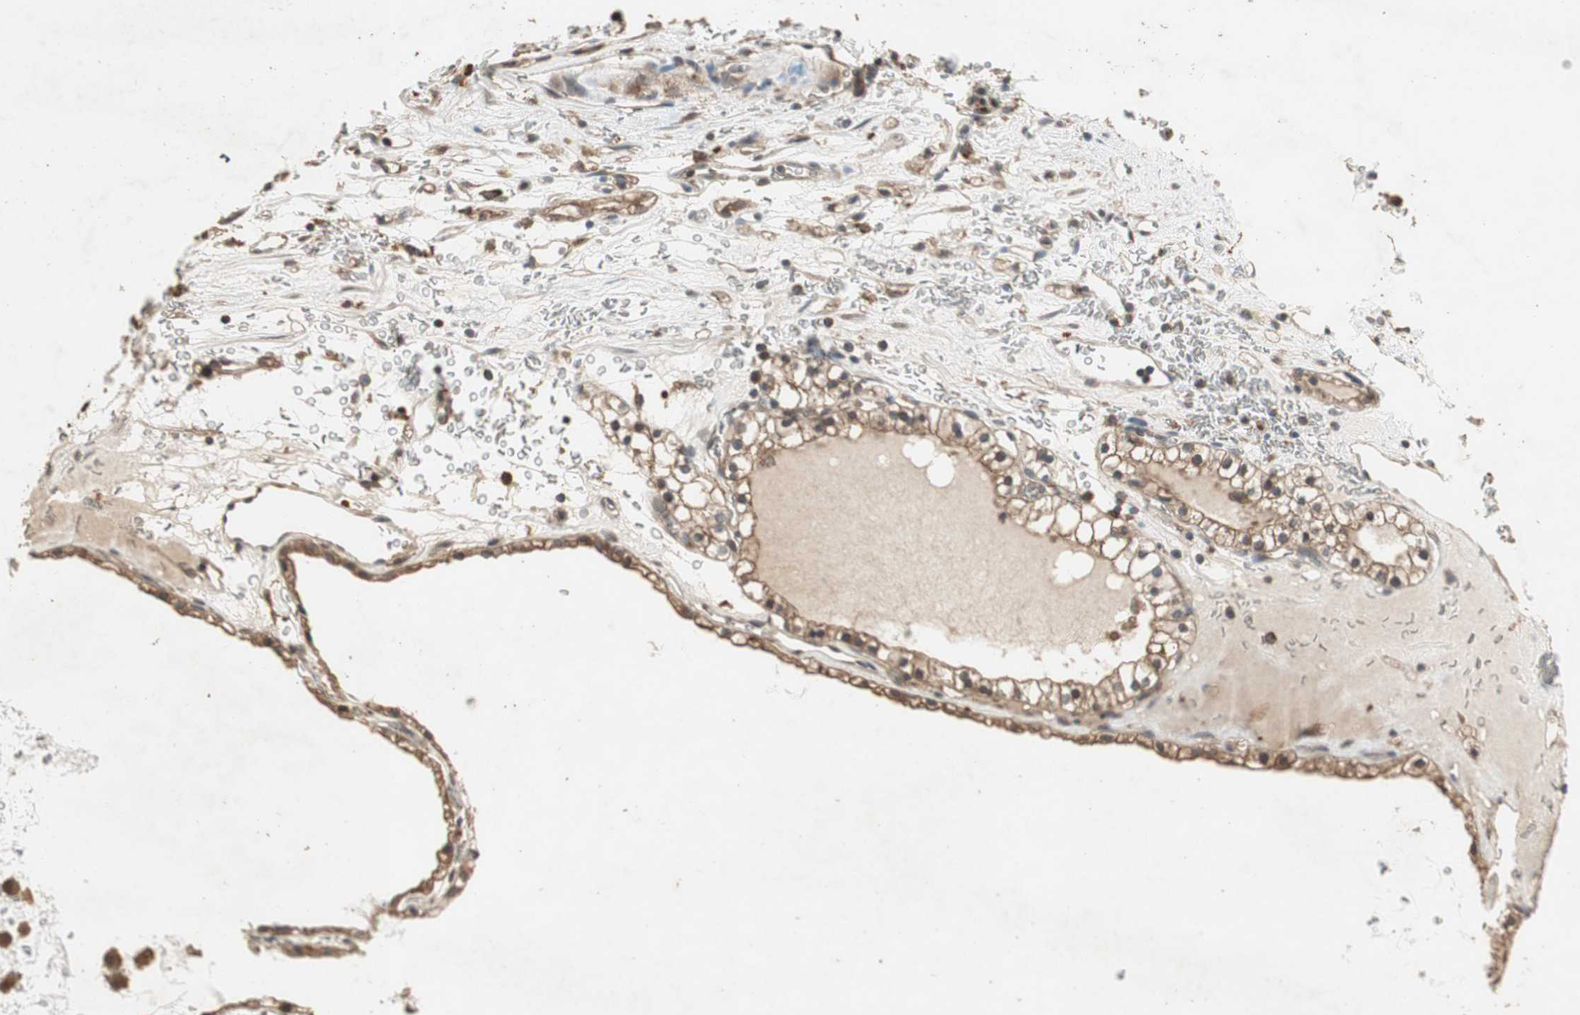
{"staining": {"intensity": "moderate", "quantity": ">75%", "location": "cytoplasmic/membranous"}, "tissue": "renal cancer", "cell_type": "Tumor cells", "image_type": "cancer", "snomed": [{"axis": "morphology", "description": "Adenocarcinoma, NOS"}, {"axis": "topography", "description": "Kidney"}], "caption": "Immunohistochemistry (IHC) of renal adenocarcinoma exhibits medium levels of moderate cytoplasmic/membranous staining in approximately >75% of tumor cells.", "gene": "UBAC1", "patient": {"sex": "female", "age": 41}}